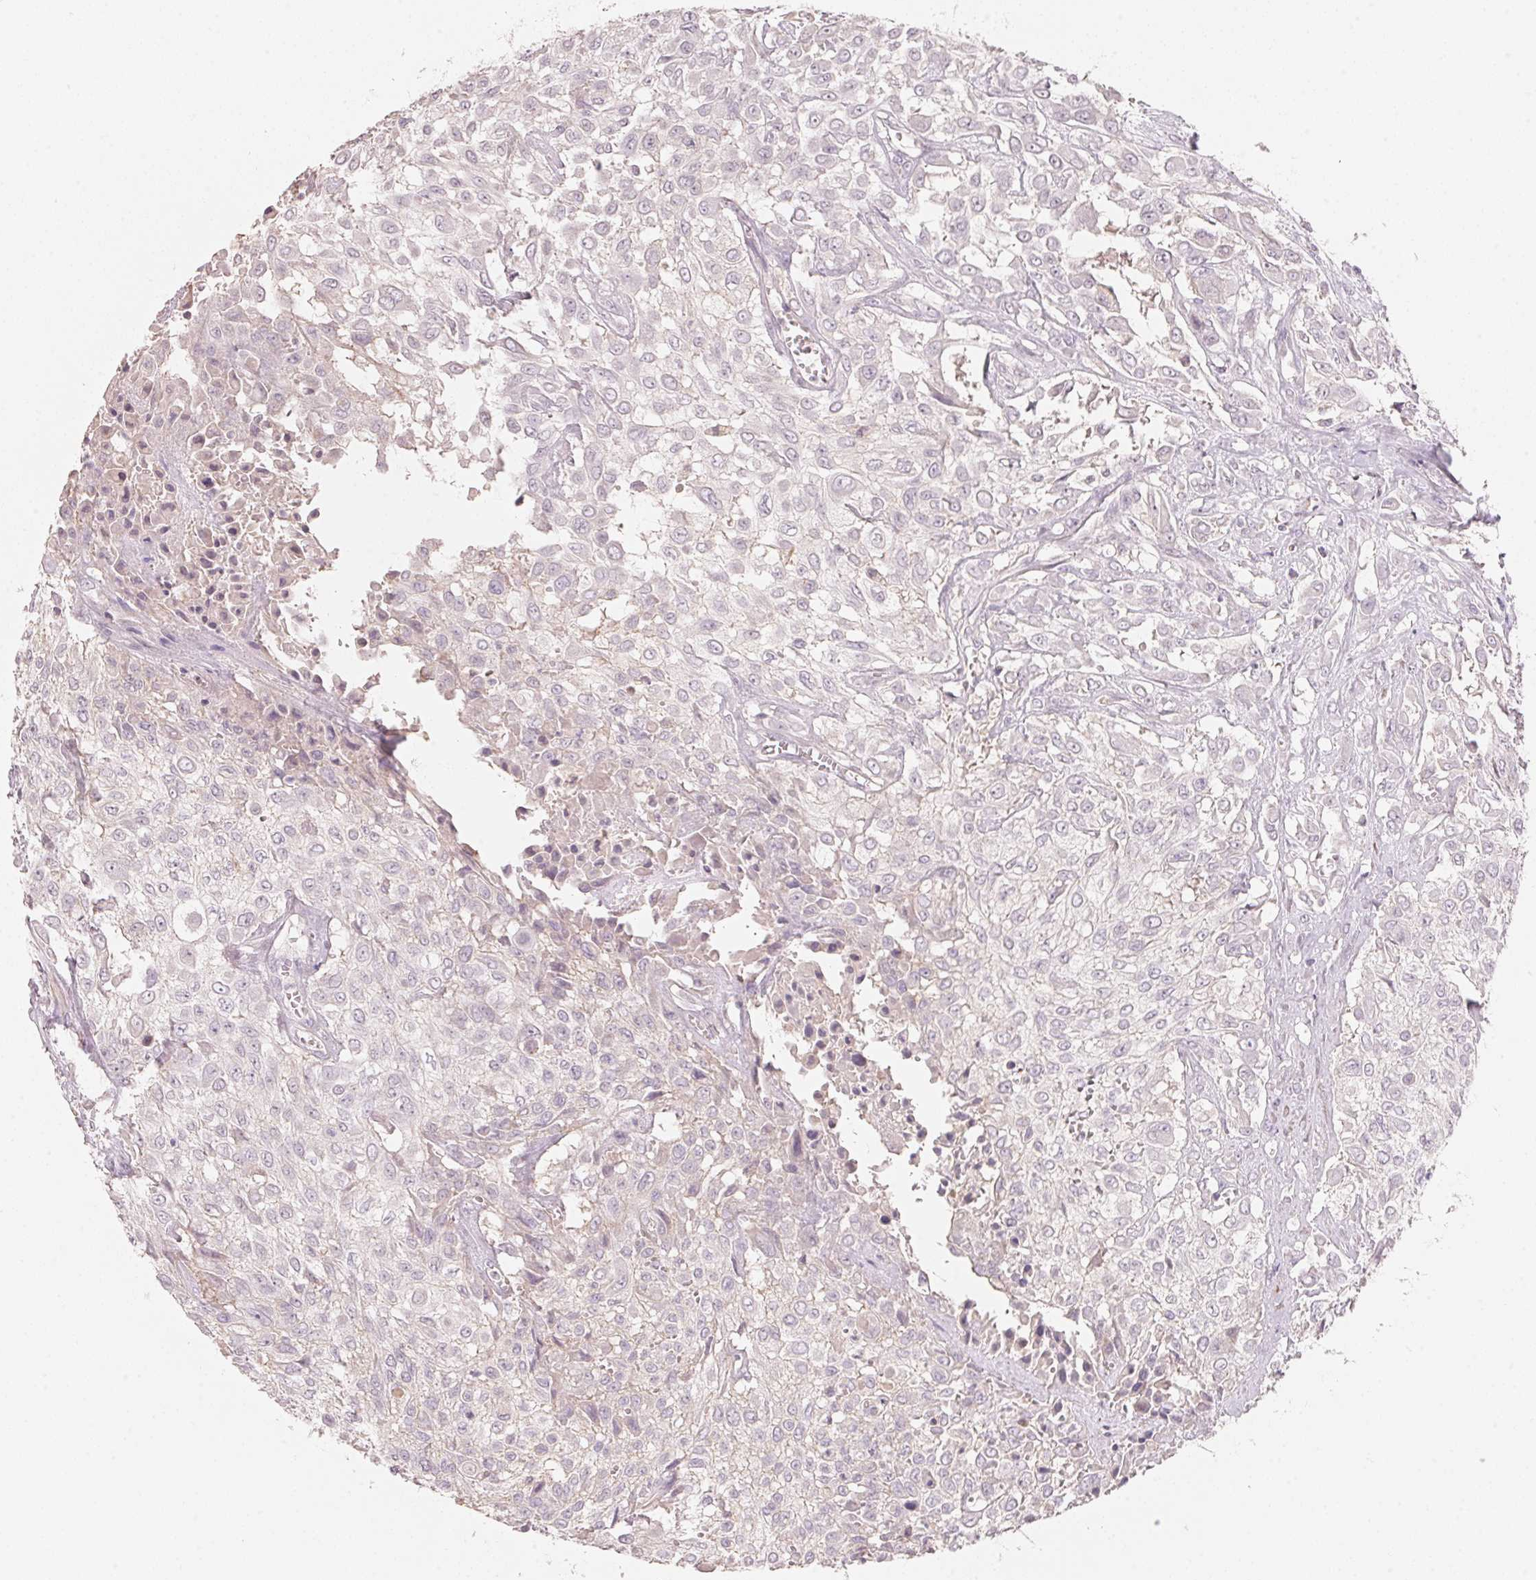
{"staining": {"intensity": "negative", "quantity": "none", "location": "none"}, "tissue": "urothelial cancer", "cell_type": "Tumor cells", "image_type": "cancer", "snomed": [{"axis": "morphology", "description": "Urothelial carcinoma, High grade"}, {"axis": "topography", "description": "Urinary bladder"}], "caption": "Urothelial cancer was stained to show a protein in brown. There is no significant positivity in tumor cells. (Immunohistochemistry, brightfield microscopy, high magnification).", "gene": "TP53AIP1", "patient": {"sex": "male", "age": 57}}